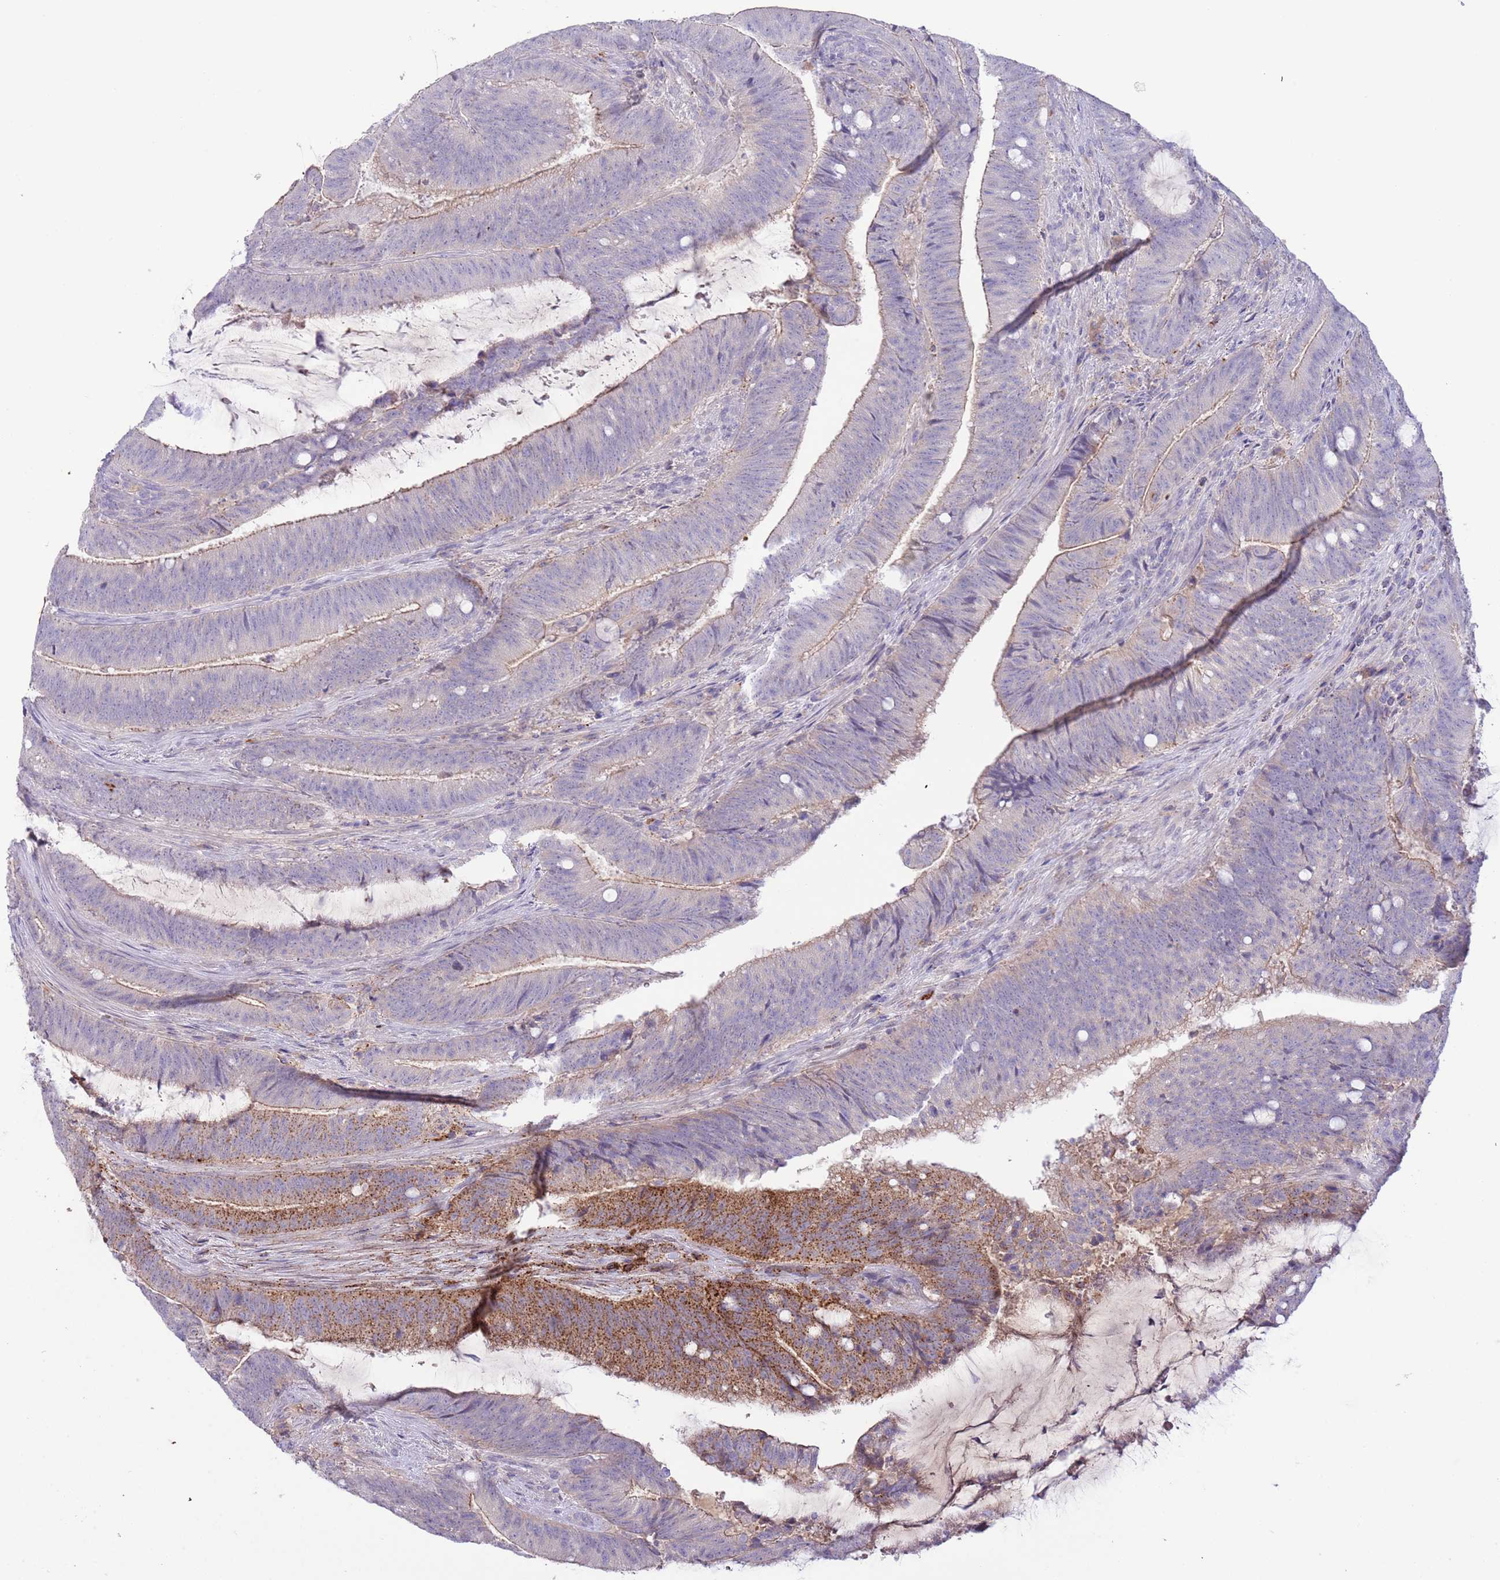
{"staining": {"intensity": "moderate", "quantity": "<25%", "location": "cytoplasmic/membranous"}, "tissue": "colorectal cancer", "cell_type": "Tumor cells", "image_type": "cancer", "snomed": [{"axis": "morphology", "description": "Adenocarcinoma, NOS"}, {"axis": "topography", "description": "Colon"}], "caption": "Immunohistochemistry (IHC) of colorectal adenocarcinoma exhibits low levels of moderate cytoplasmic/membranous positivity in about <25% of tumor cells.", "gene": "ABHD17A", "patient": {"sex": "female", "age": 43}}